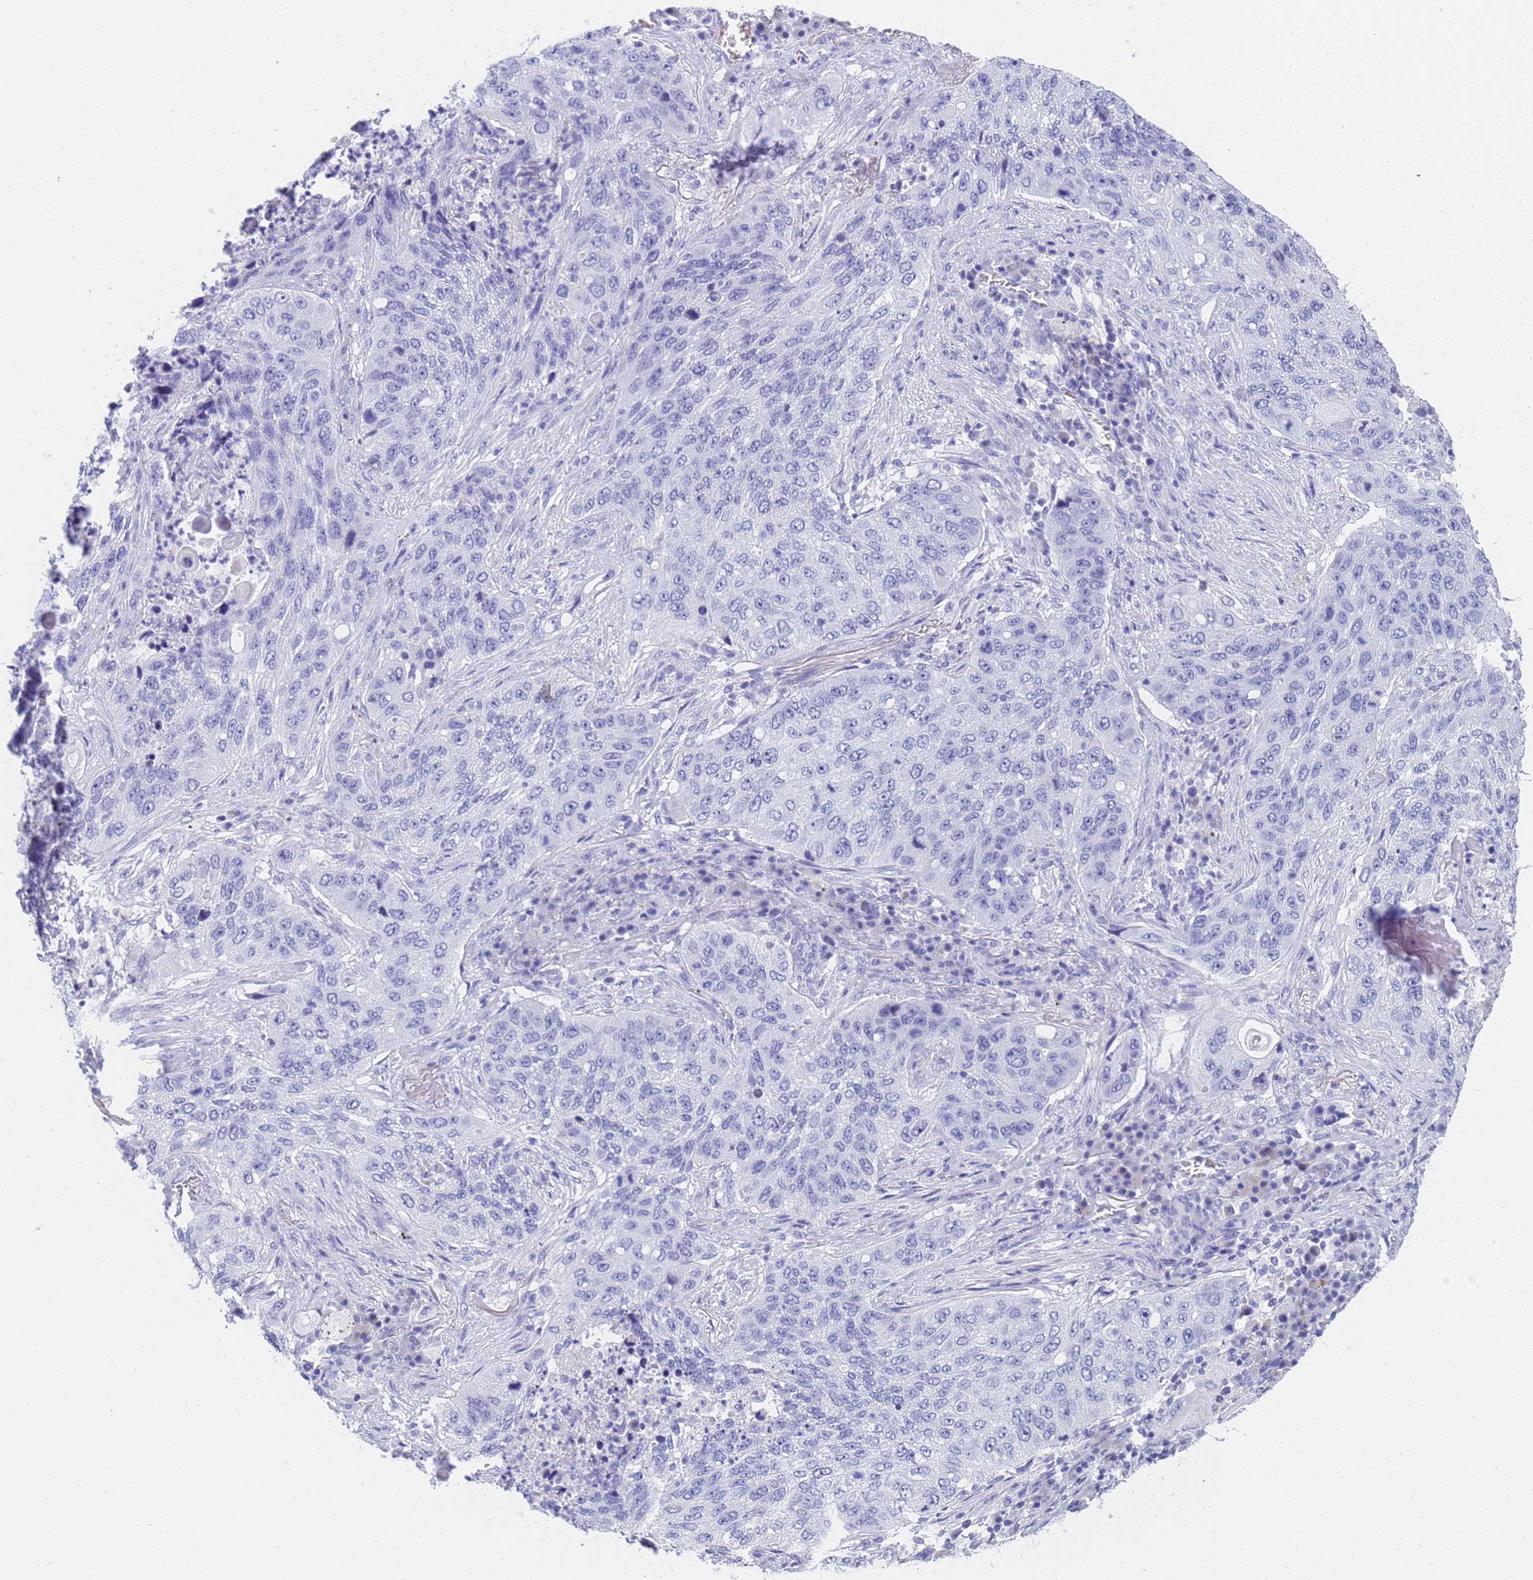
{"staining": {"intensity": "negative", "quantity": "none", "location": "none"}, "tissue": "lung cancer", "cell_type": "Tumor cells", "image_type": "cancer", "snomed": [{"axis": "morphology", "description": "Squamous cell carcinoma, NOS"}, {"axis": "topography", "description": "Lung"}], "caption": "Tumor cells are negative for protein expression in human lung squamous cell carcinoma.", "gene": "STATH", "patient": {"sex": "female", "age": 63}}